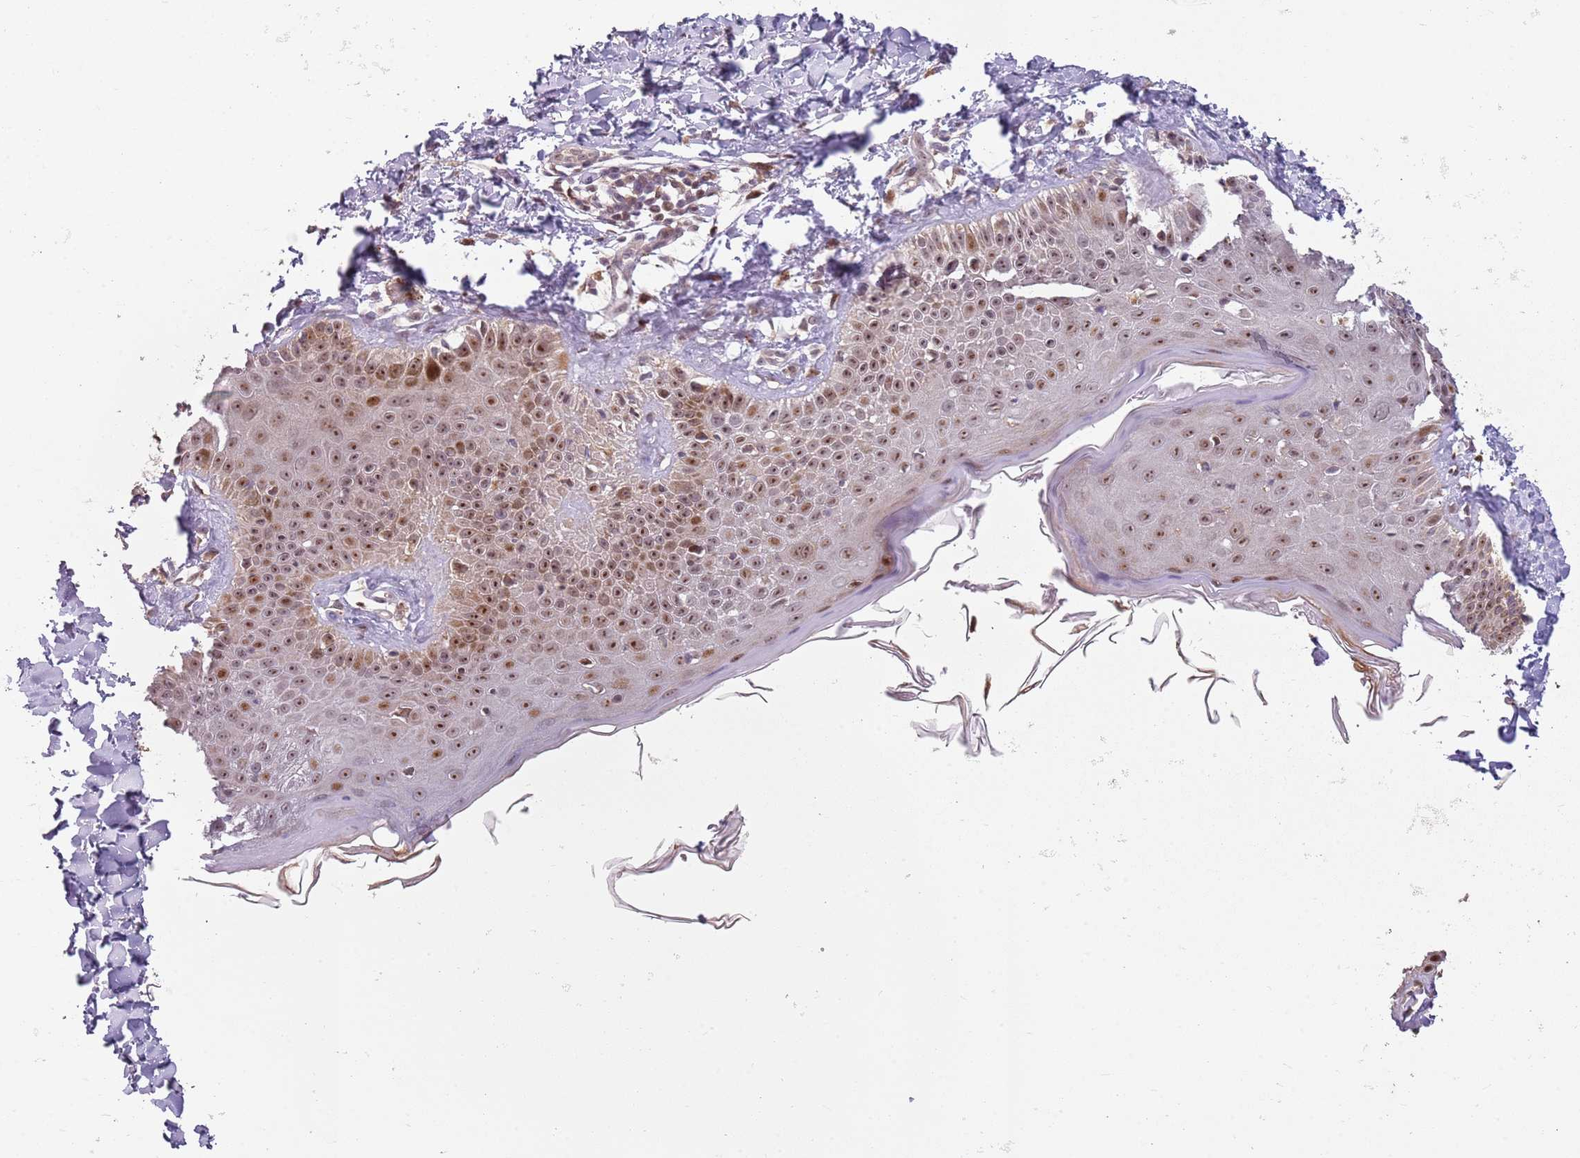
{"staining": {"intensity": "weak", "quantity": ">75%", "location": "cytoplasmic/membranous,nuclear"}, "tissue": "skin", "cell_type": "Fibroblasts", "image_type": "normal", "snomed": [{"axis": "morphology", "description": "Normal tissue, NOS"}, {"axis": "topography", "description": "Skin"}], "caption": "Fibroblasts demonstrate low levels of weak cytoplasmic/membranous,nuclear positivity in approximately >75% of cells in normal skin. The staining was performed using DAB (3,3'-diaminobenzidine), with brown indicating positive protein expression. Nuclei are stained blue with hematoxylin.", "gene": "CHURC1", "patient": {"sex": "male", "age": 52}}